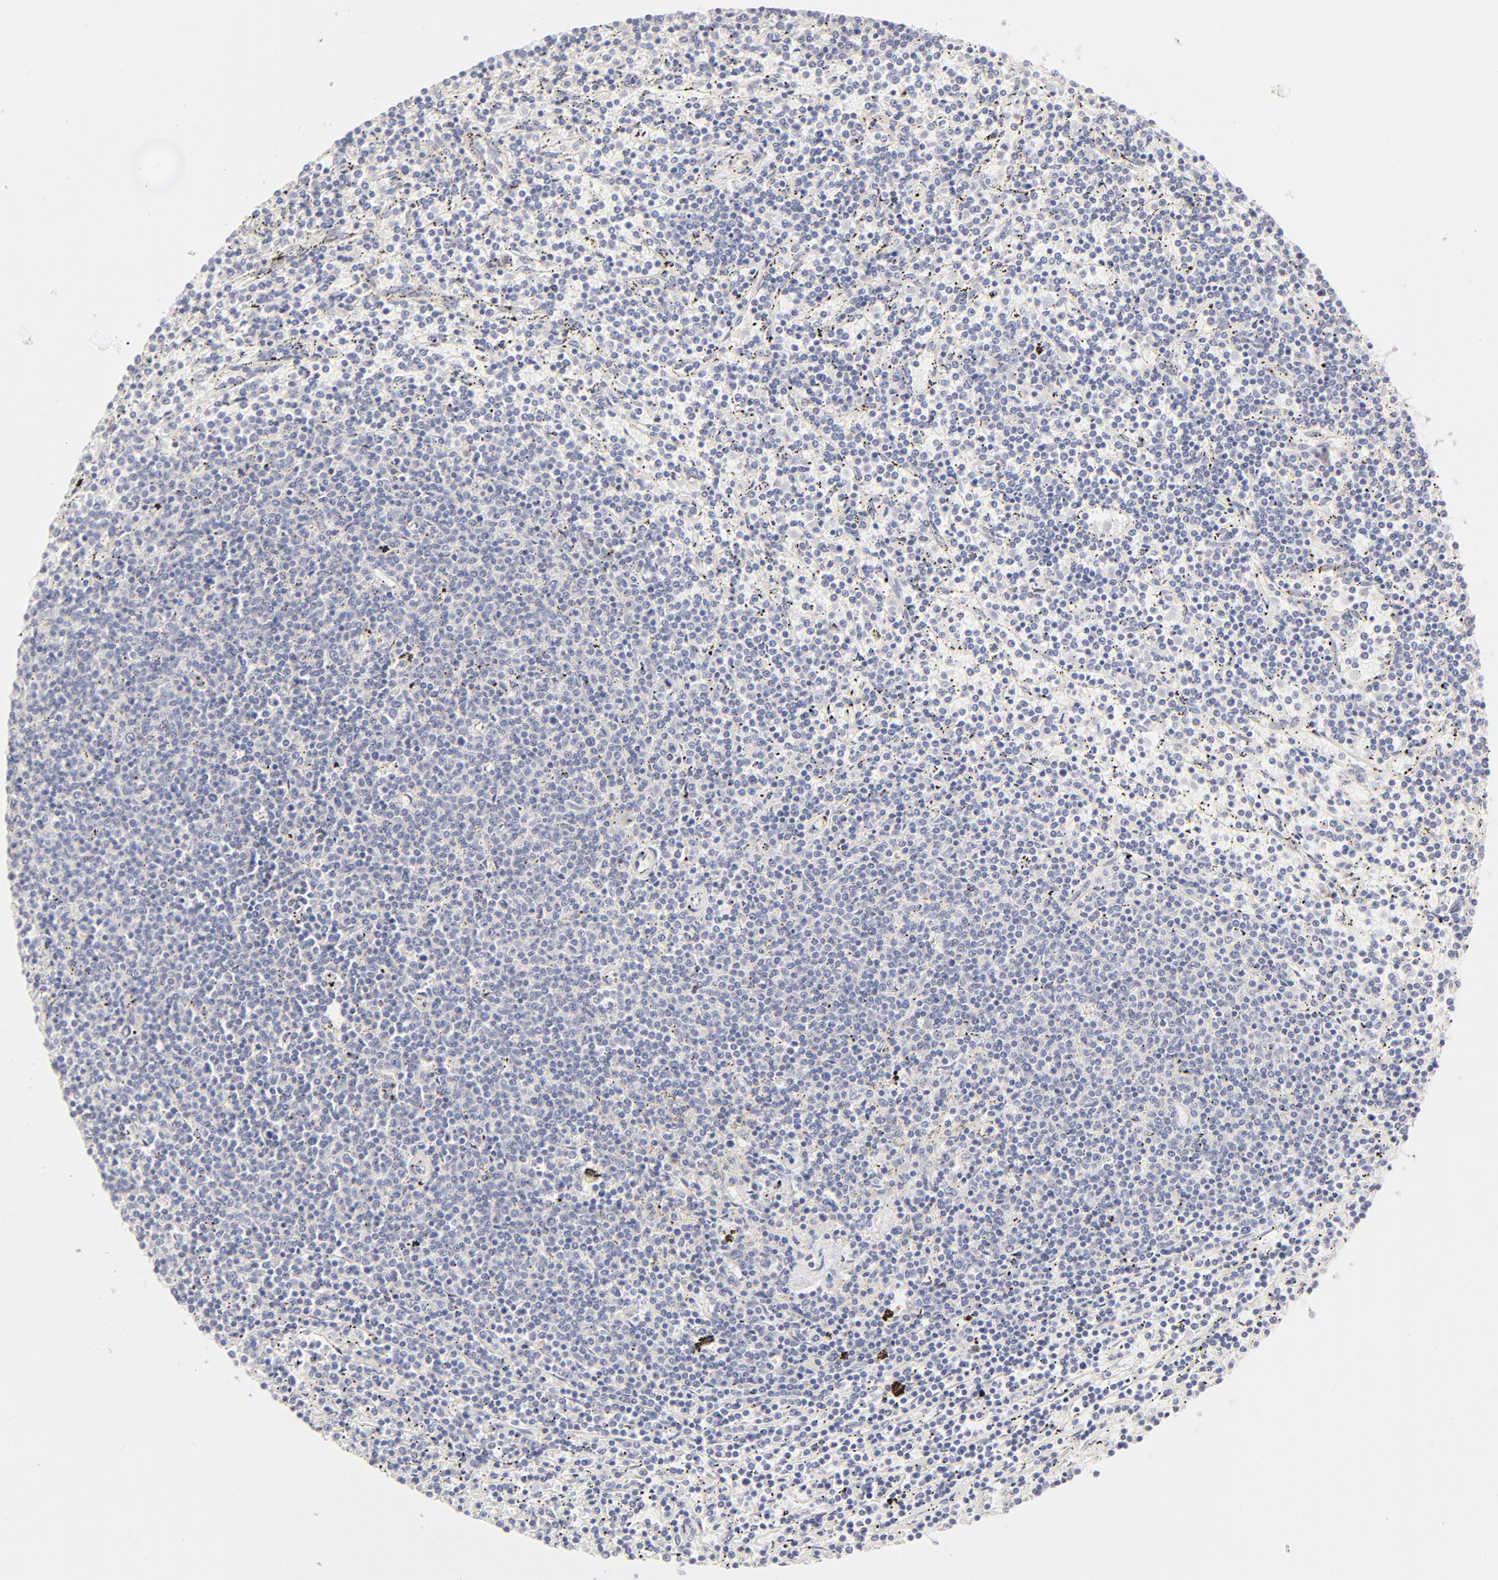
{"staining": {"intensity": "negative", "quantity": "none", "location": "none"}, "tissue": "lymphoma", "cell_type": "Tumor cells", "image_type": "cancer", "snomed": [{"axis": "morphology", "description": "Malignant lymphoma, non-Hodgkin's type, Low grade"}, {"axis": "topography", "description": "Spleen"}], "caption": "Immunohistochemistry of low-grade malignant lymphoma, non-Hodgkin's type demonstrates no positivity in tumor cells.", "gene": "NKX2-2", "patient": {"sex": "female", "age": 50}}